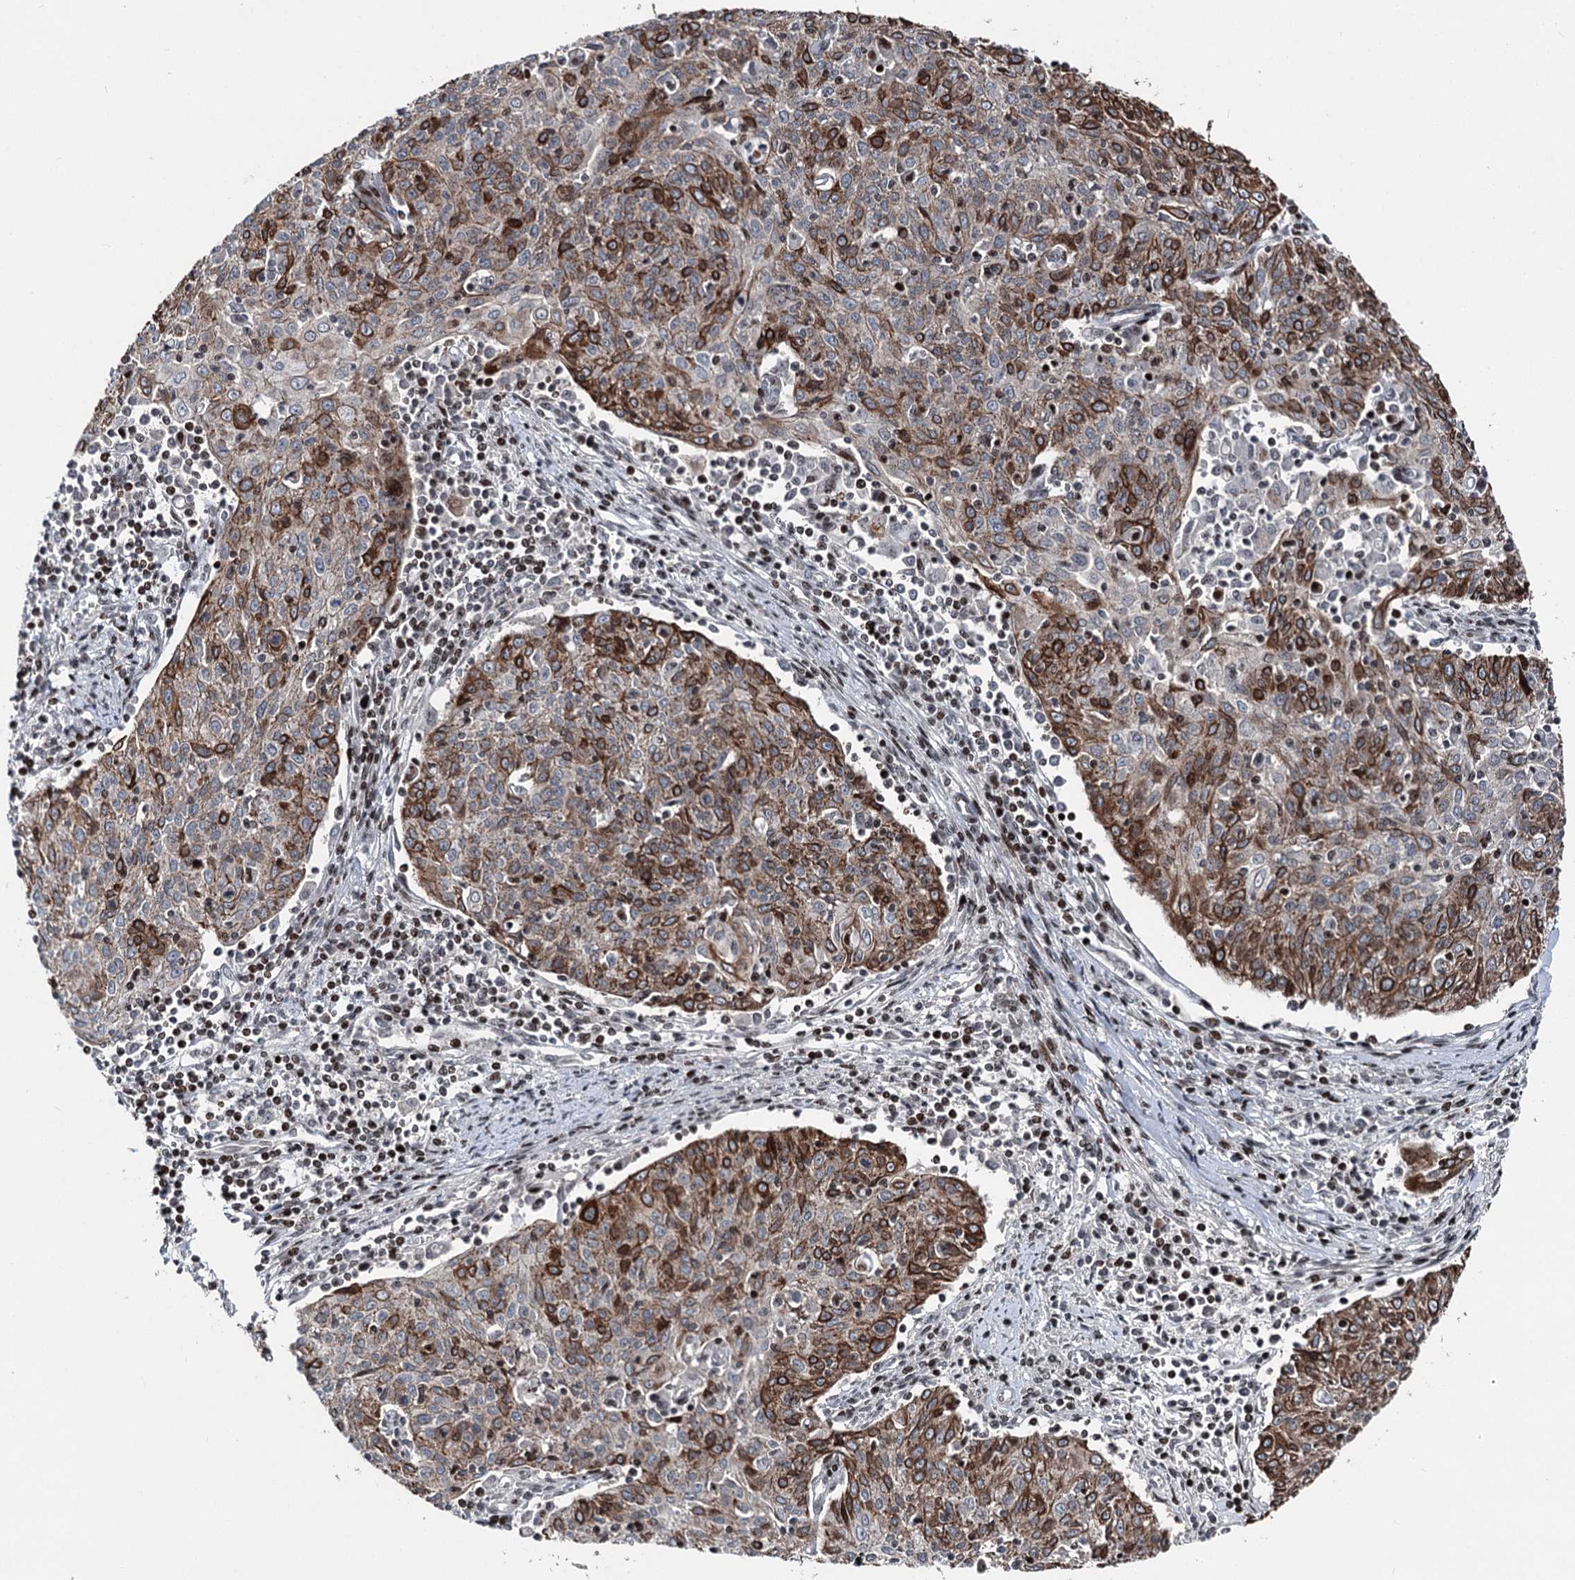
{"staining": {"intensity": "moderate", "quantity": ">75%", "location": "cytoplasmic/membranous"}, "tissue": "cervical cancer", "cell_type": "Tumor cells", "image_type": "cancer", "snomed": [{"axis": "morphology", "description": "Squamous cell carcinoma, NOS"}, {"axis": "topography", "description": "Cervix"}], "caption": "Protein staining displays moderate cytoplasmic/membranous positivity in approximately >75% of tumor cells in cervical cancer.", "gene": "ITFG2", "patient": {"sex": "female", "age": 48}}